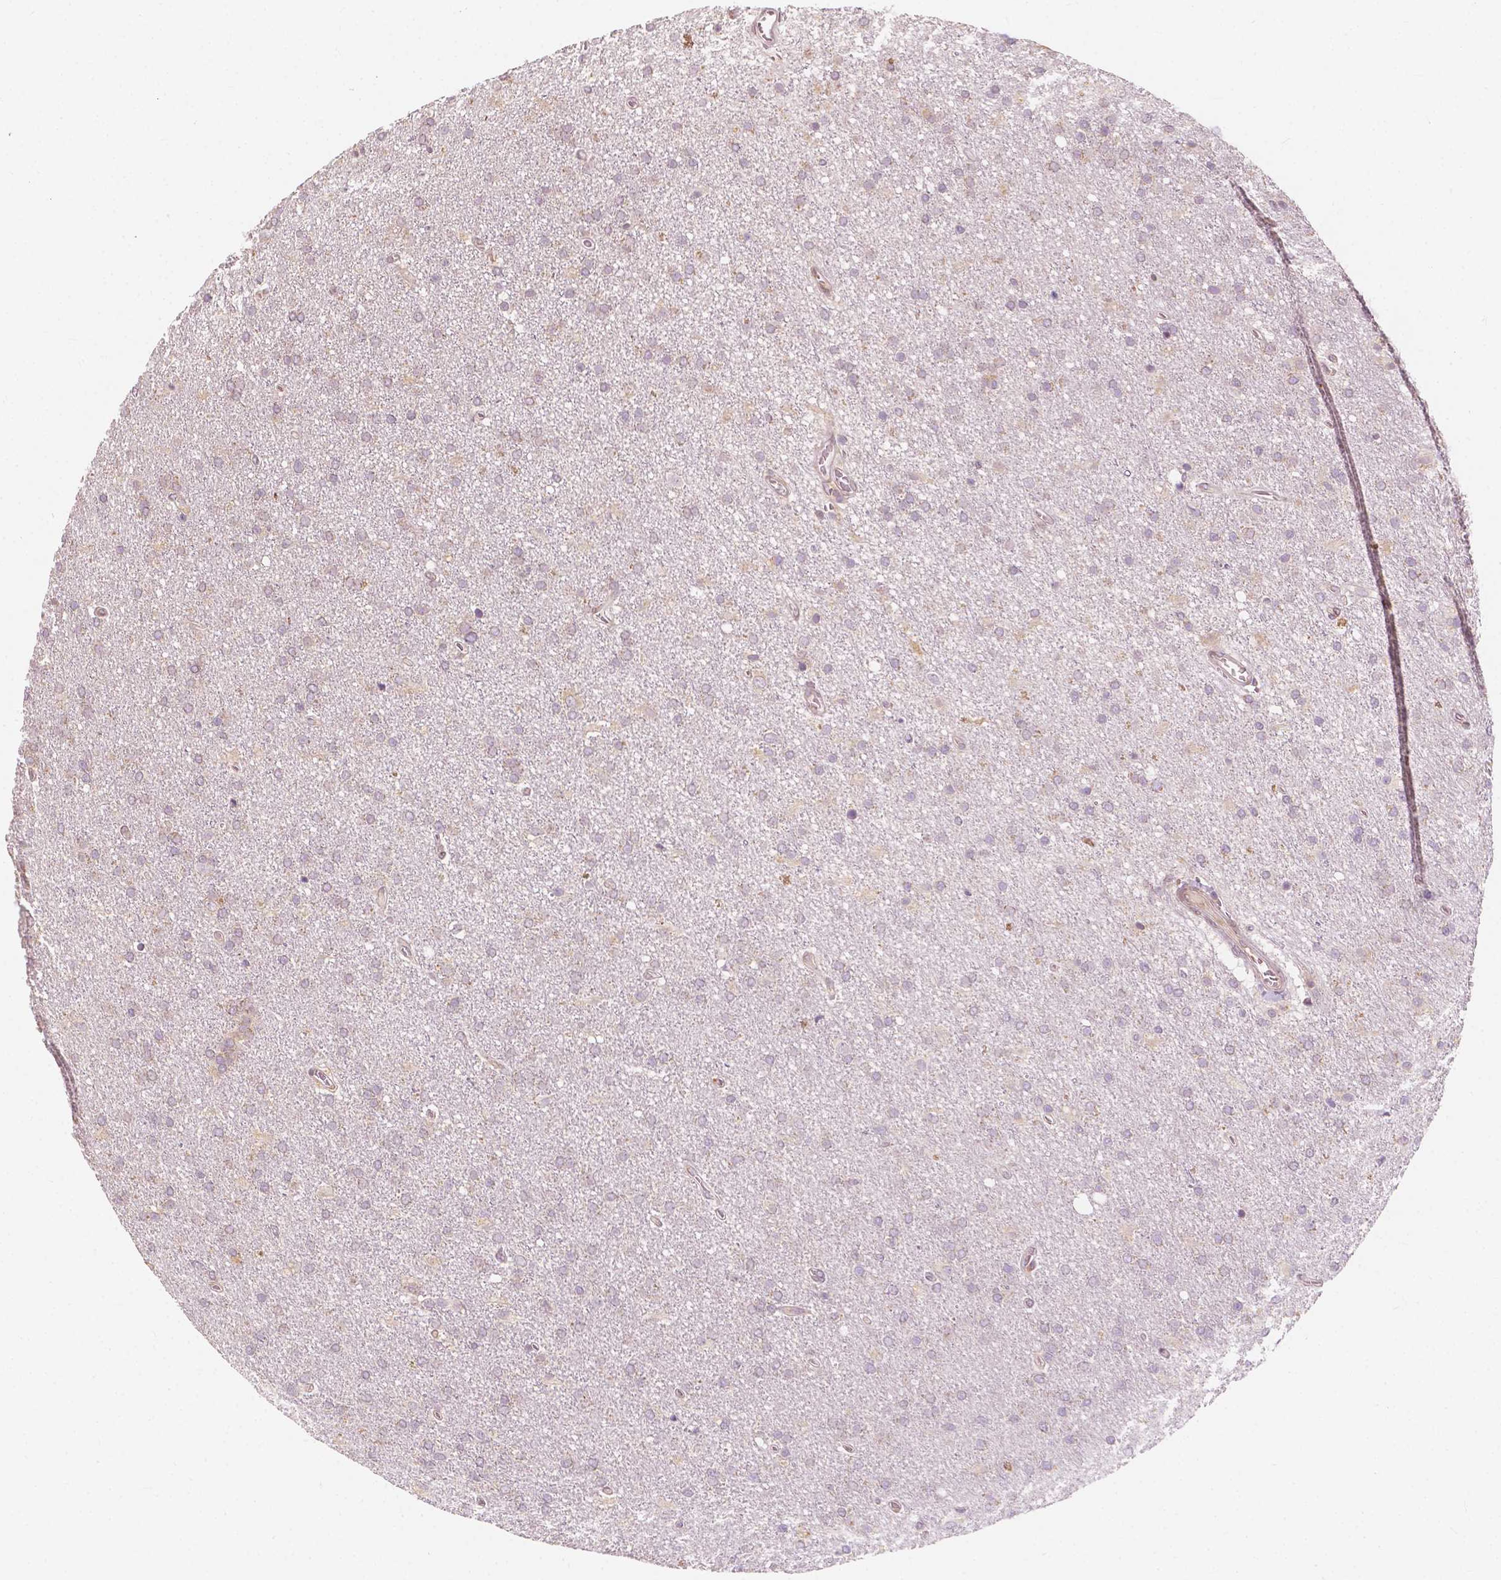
{"staining": {"intensity": "weak", "quantity": "<25%", "location": "cytoplasmic/membranous"}, "tissue": "glioma", "cell_type": "Tumor cells", "image_type": "cancer", "snomed": [{"axis": "morphology", "description": "Glioma, malignant, High grade"}, {"axis": "topography", "description": "Cerebral cortex"}], "caption": "There is no significant positivity in tumor cells of glioma.", "gene": "G3BP1", "patient": {"sex": "male", "age": 70}}